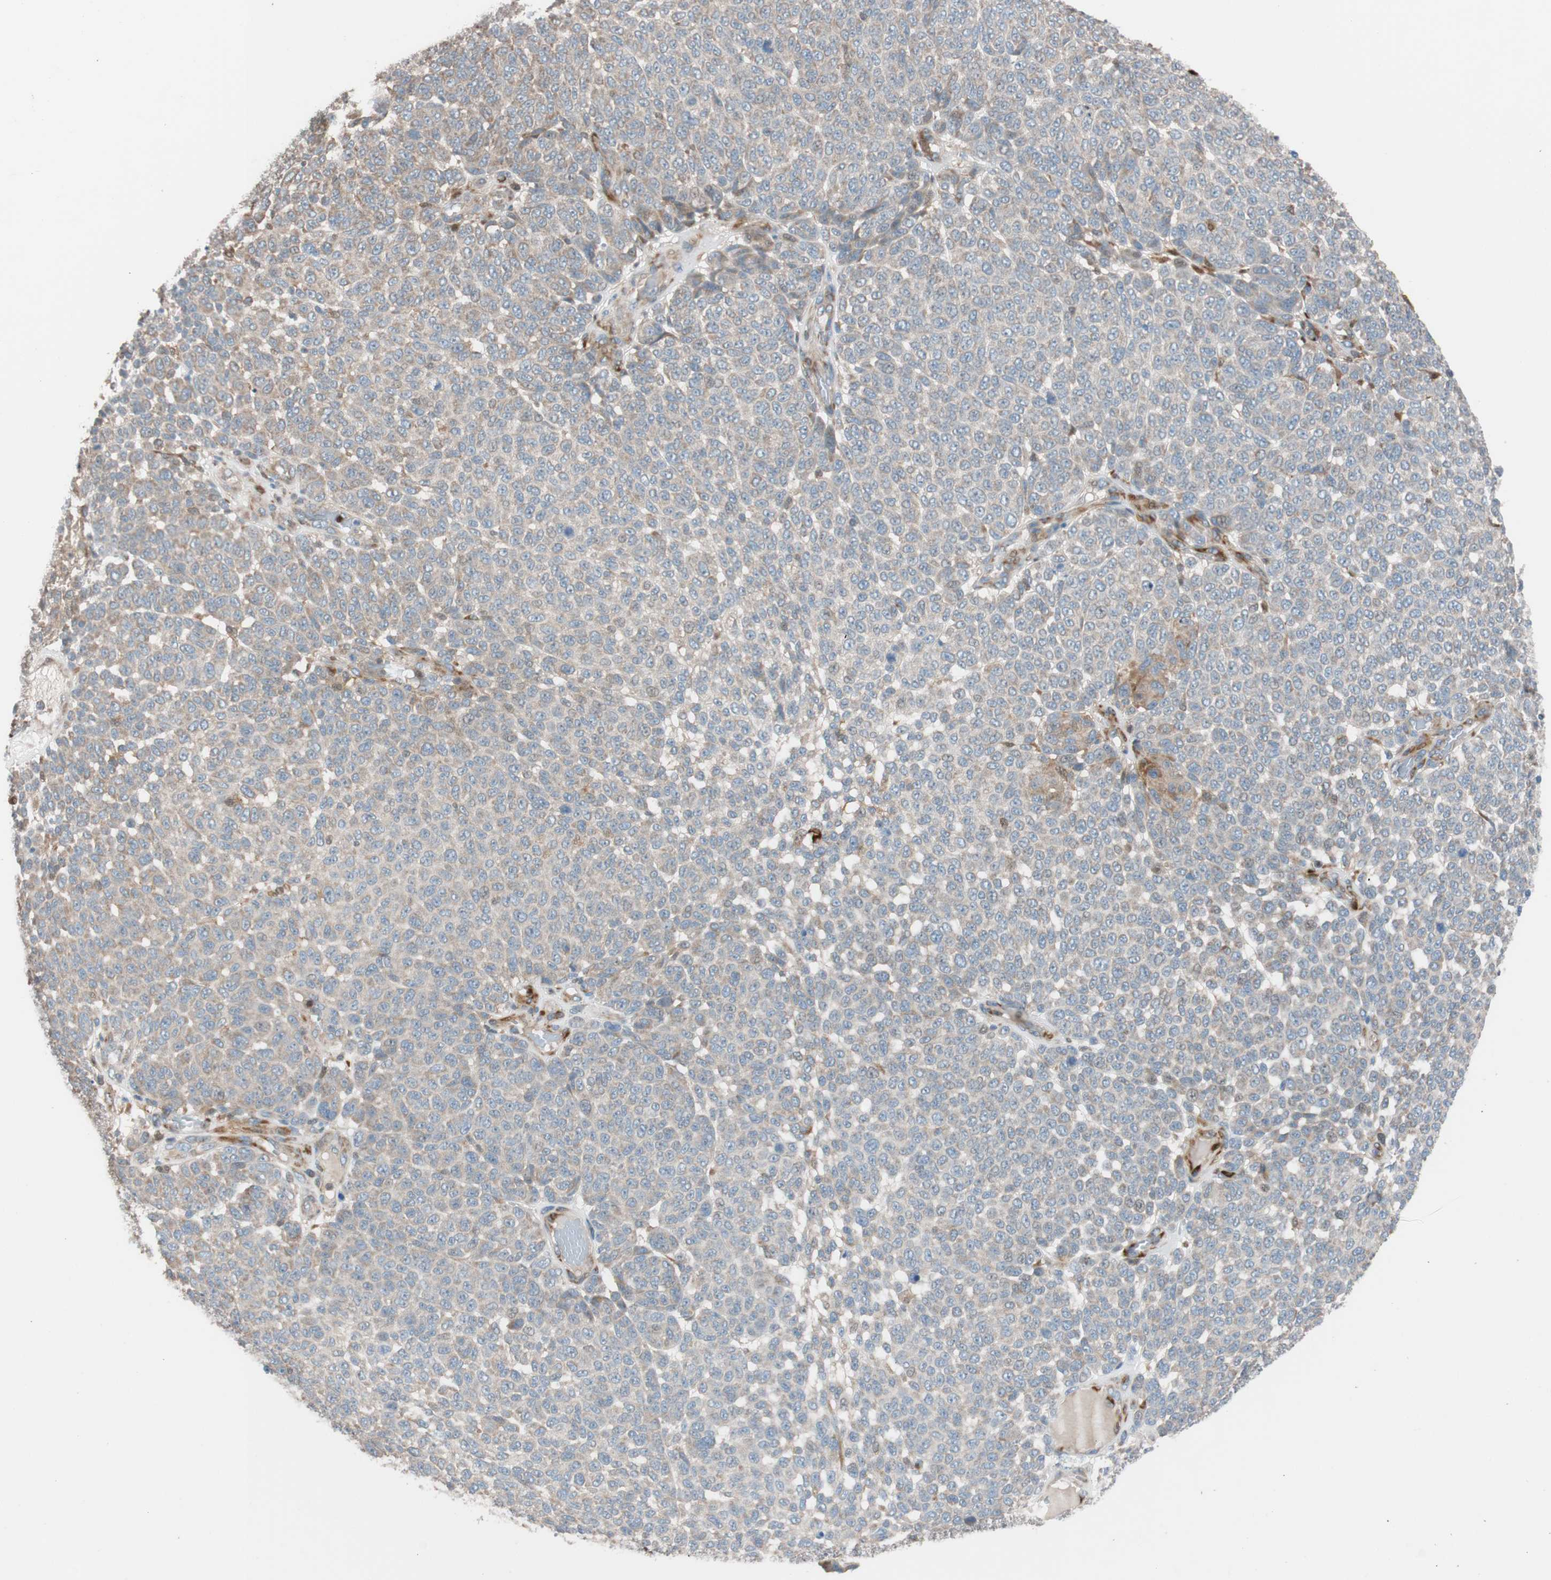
{"staining": {"intensity": "weak", "quantity": ">75%", "location": "cytoplasmic/membranous"}, "tissue": "melanoma", "cell_type": "Tumor cells", "image_type": "cancer", "snomed": [{"axis": "morphology", "description": "Malignant melanoma, NOS"}, {"axis": "topography", "description": "Skin"}], "caption": "This photomicrograph shows IHC staining of melanoma, with low weak cytoplasmic/membranous staining in about >75% of tumor cells.", "gene": "FAAH", "patient": {"sex": "male", "age": 59}}